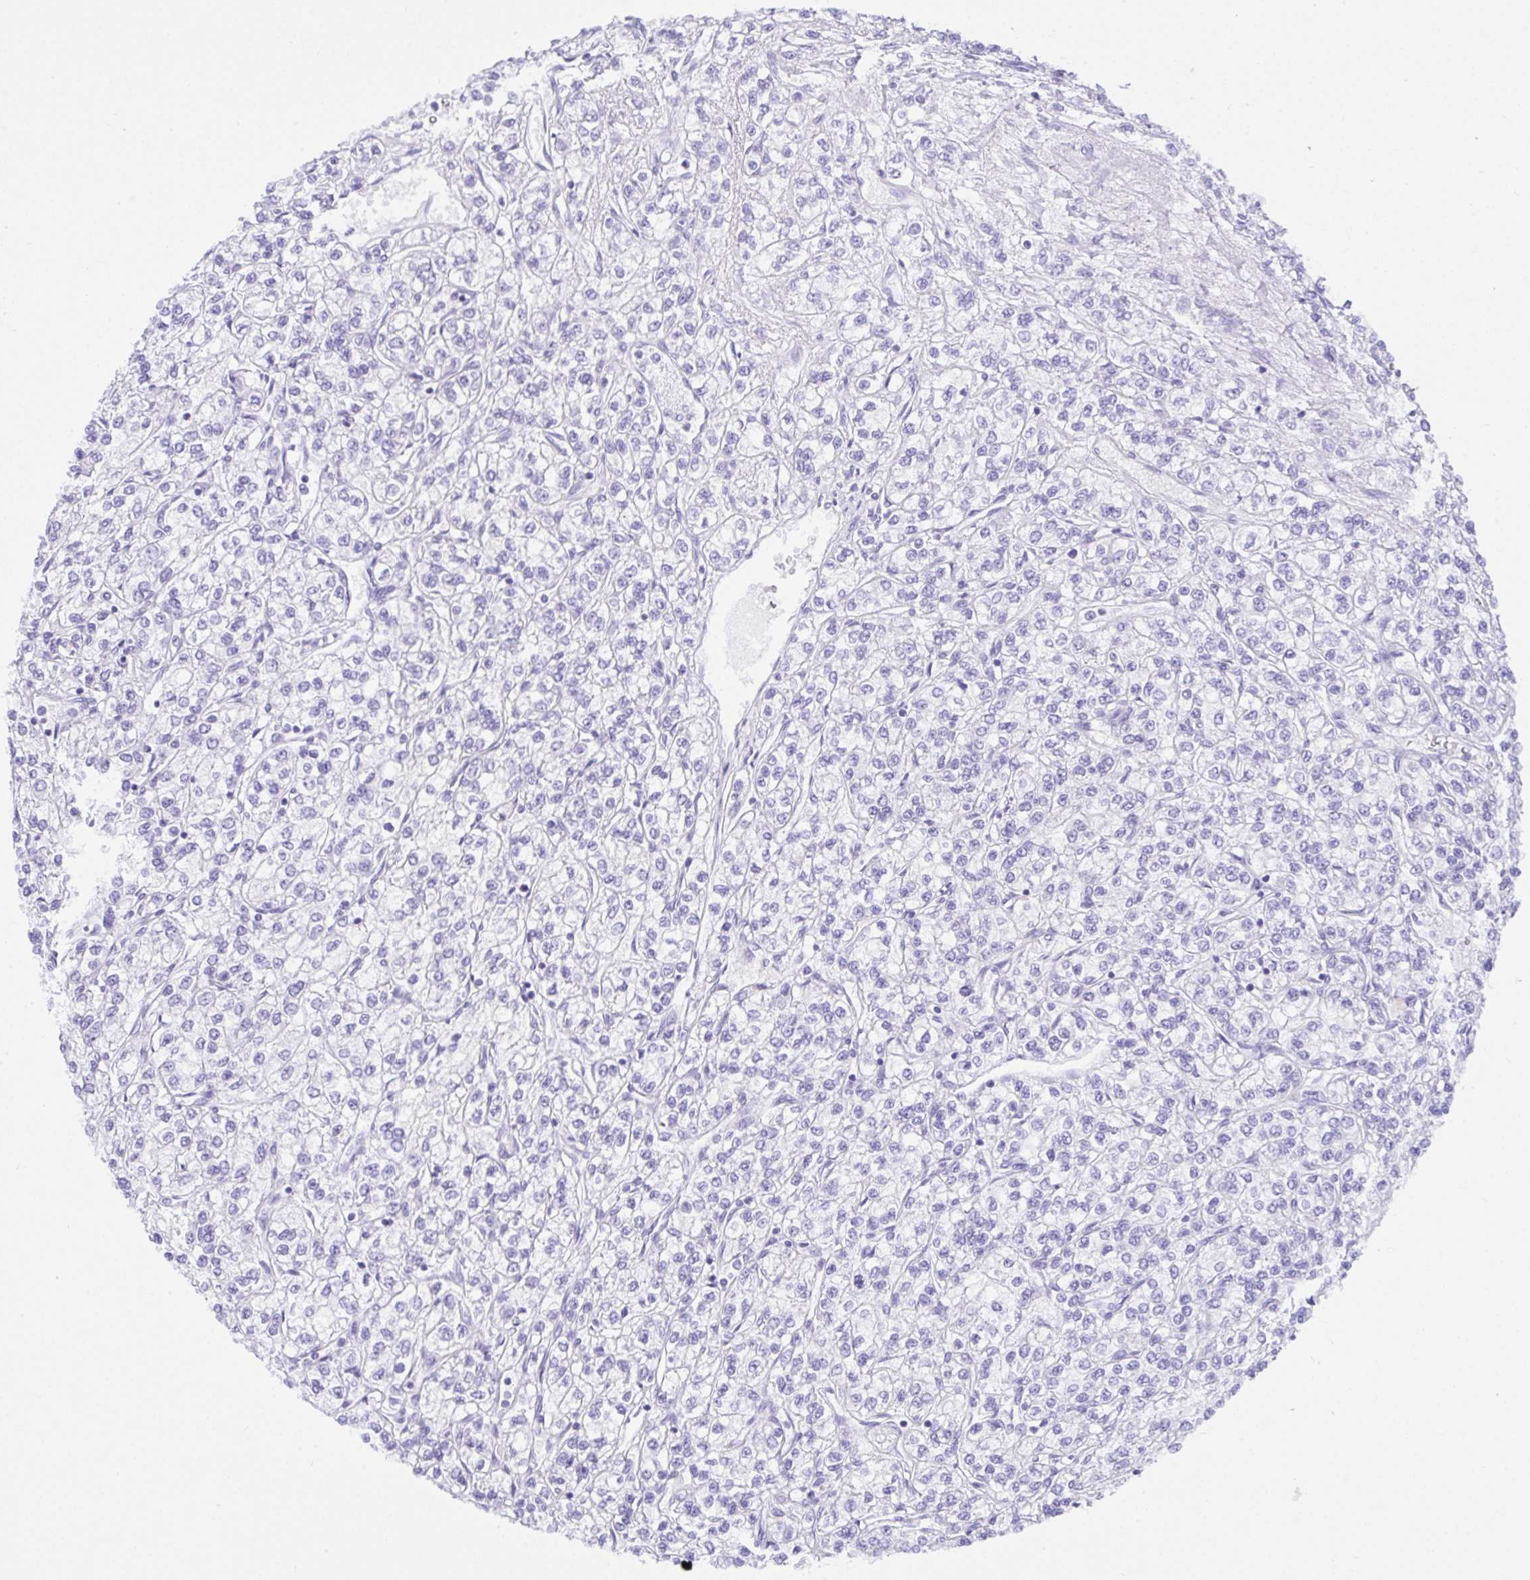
{"staining": {"intensity": "negative", "quantity": "none", "location": "none"}, "tissue": "renal cancer", "cell_type": "Tumor cells", "image_type": "cancer", "snomed": [{"axis": "morphology", "description": "Adenocarcinoma, NOS"}, {"axis": "topography", "description": "Kidney"}], "caption": "Adenocarcinoma (renal) was stained to show a protein in brown. There is no significant expression in tumor cells.", "gene": "CCDC12", "patient": {"sex": "male", "age": 80}}